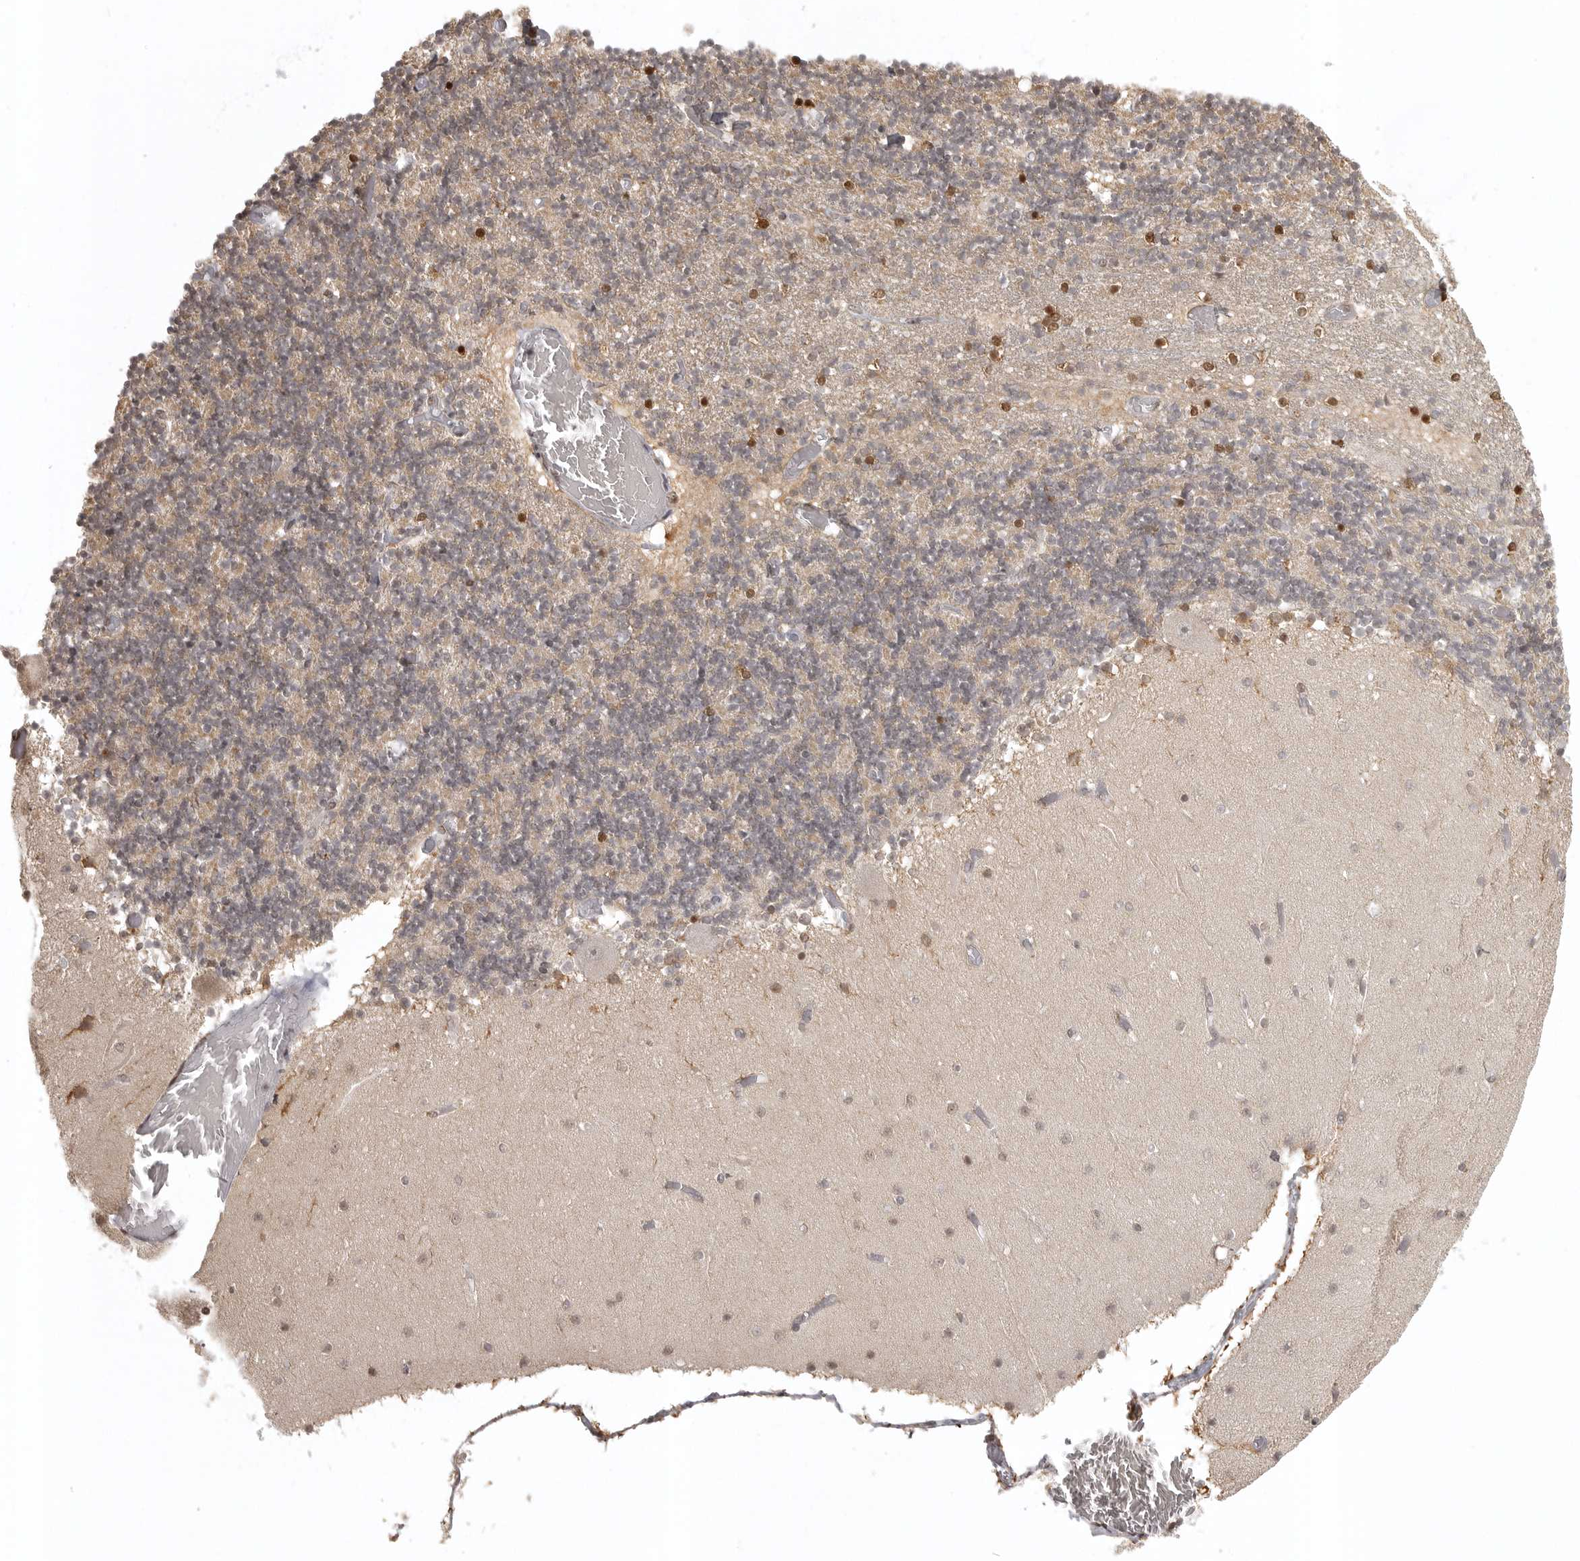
{"staining": {"intensity": "weak", "quantity": "25%-75%", "location": "cytoplasmic/membranous"}, "tissue": "cerebellum", "cell_type": "Cells in granular layer", "image_type": "normal", "snomed": [{"axis": "morphology", "description": "Normal tissue, NOS"}, {"axis": "topography", "description": "Cerebellum"}], "caption": "Cerebellum stained with a brown dye exhibits weak cytoplasmic/membranous positive positivity in about 25%-75% of cells in granular layer.", "gene": "ISG20L2", "patient": {"sex": "female", "age": 28}}